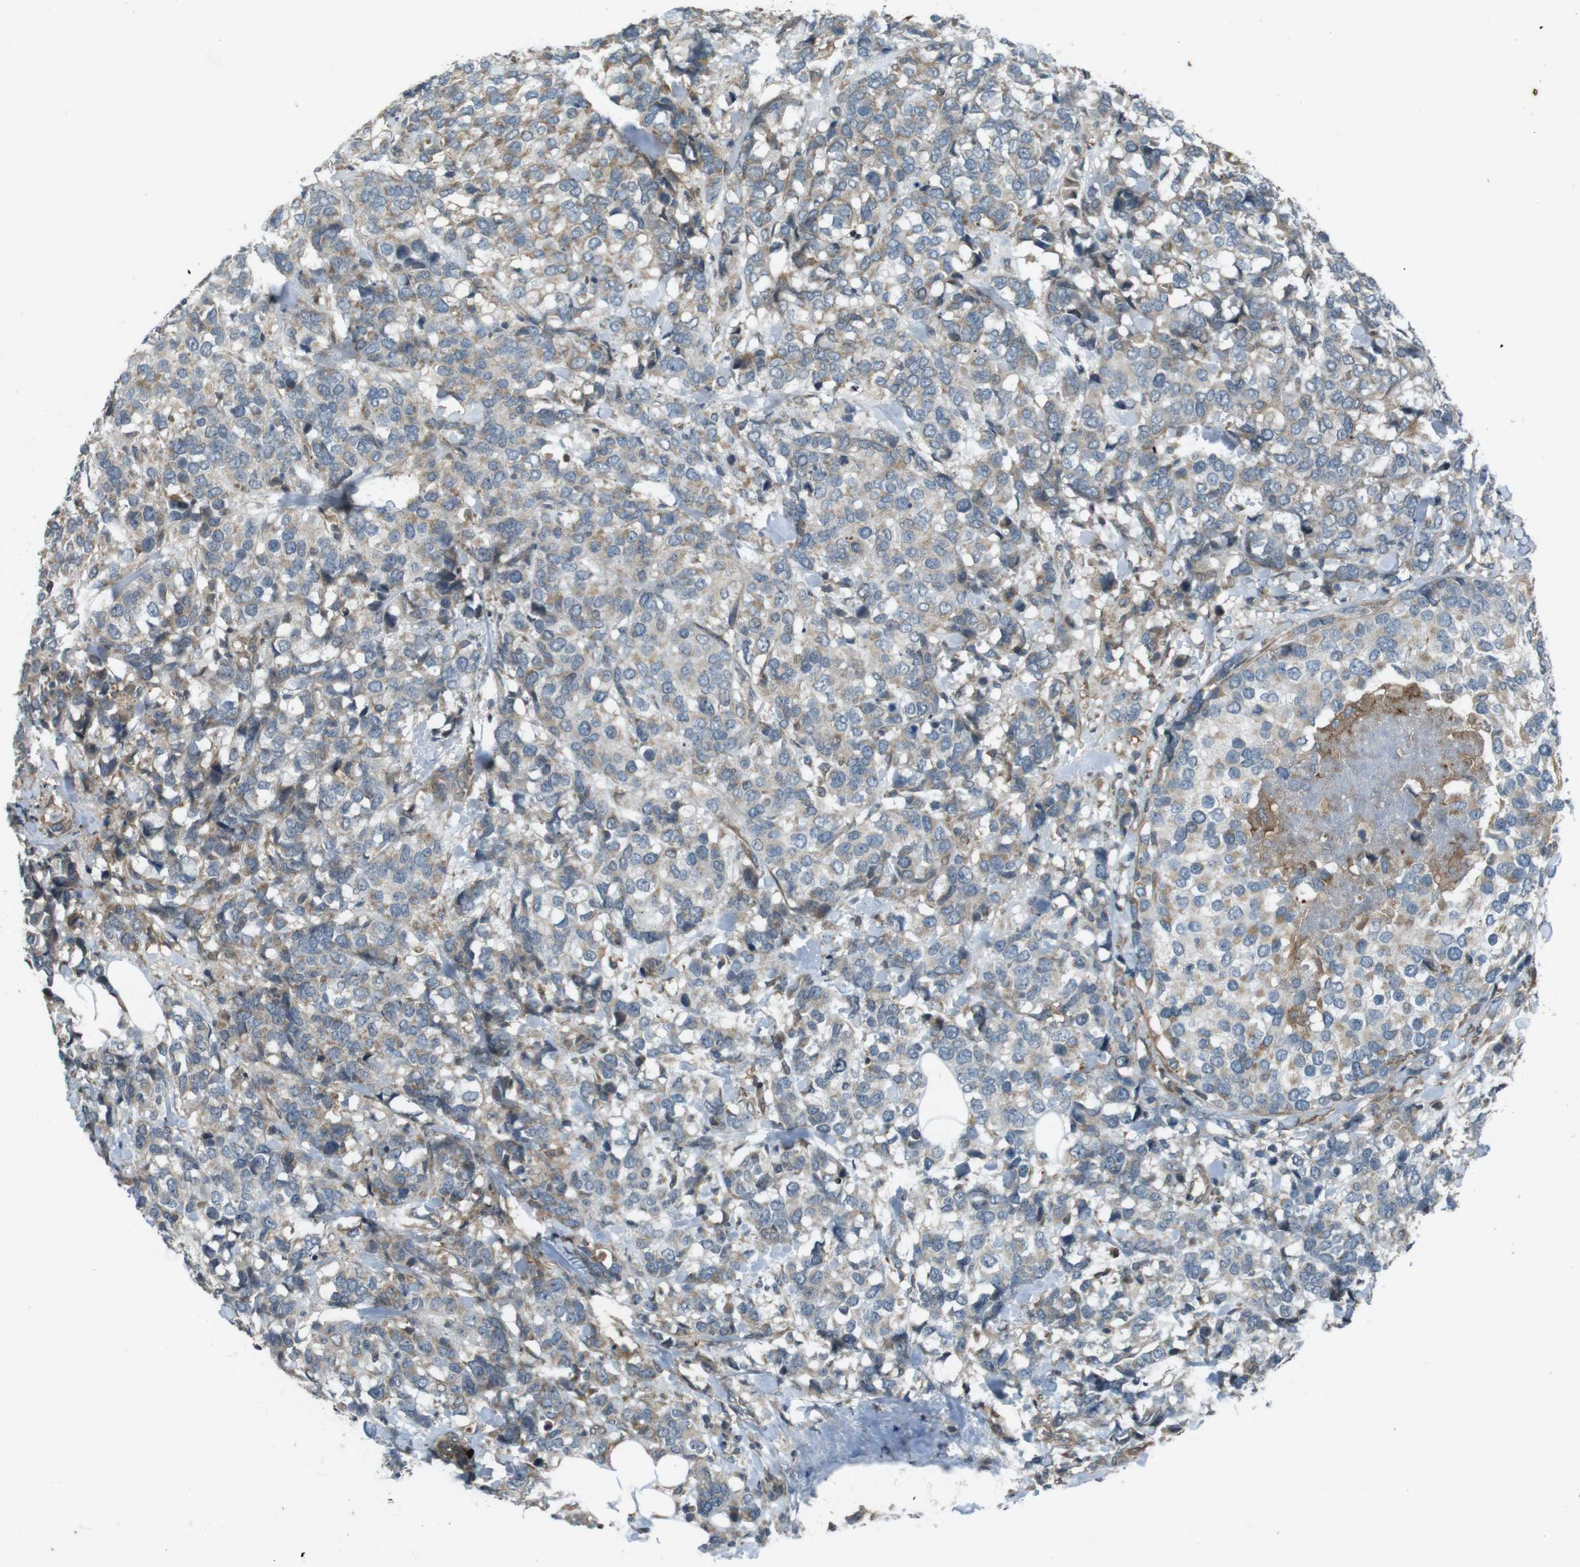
{"staining": {"intensity": "moderate", "quantity": "25%-75%", "location": "cytoplasmic/membranous"}, "tissue": "breast cancer", "cell_type": "Tumor cells", "image_type": "cancer", "snomed": [{"axis": "morphology", "description": "Lobular carcinoma"}, {"axis": "topography", "description": "Breast"}], "caption": "Protein analysis of lobular carcinoma (breast) tissue displays moderate cytoplasmic/membranous expression in approximately 25%-75% of tumor cells. (DAB IHC, brown staining for protein, blue staining for nuclei).", "gene": "ZYX", "patient": {"sex": "female", "age": 59}}